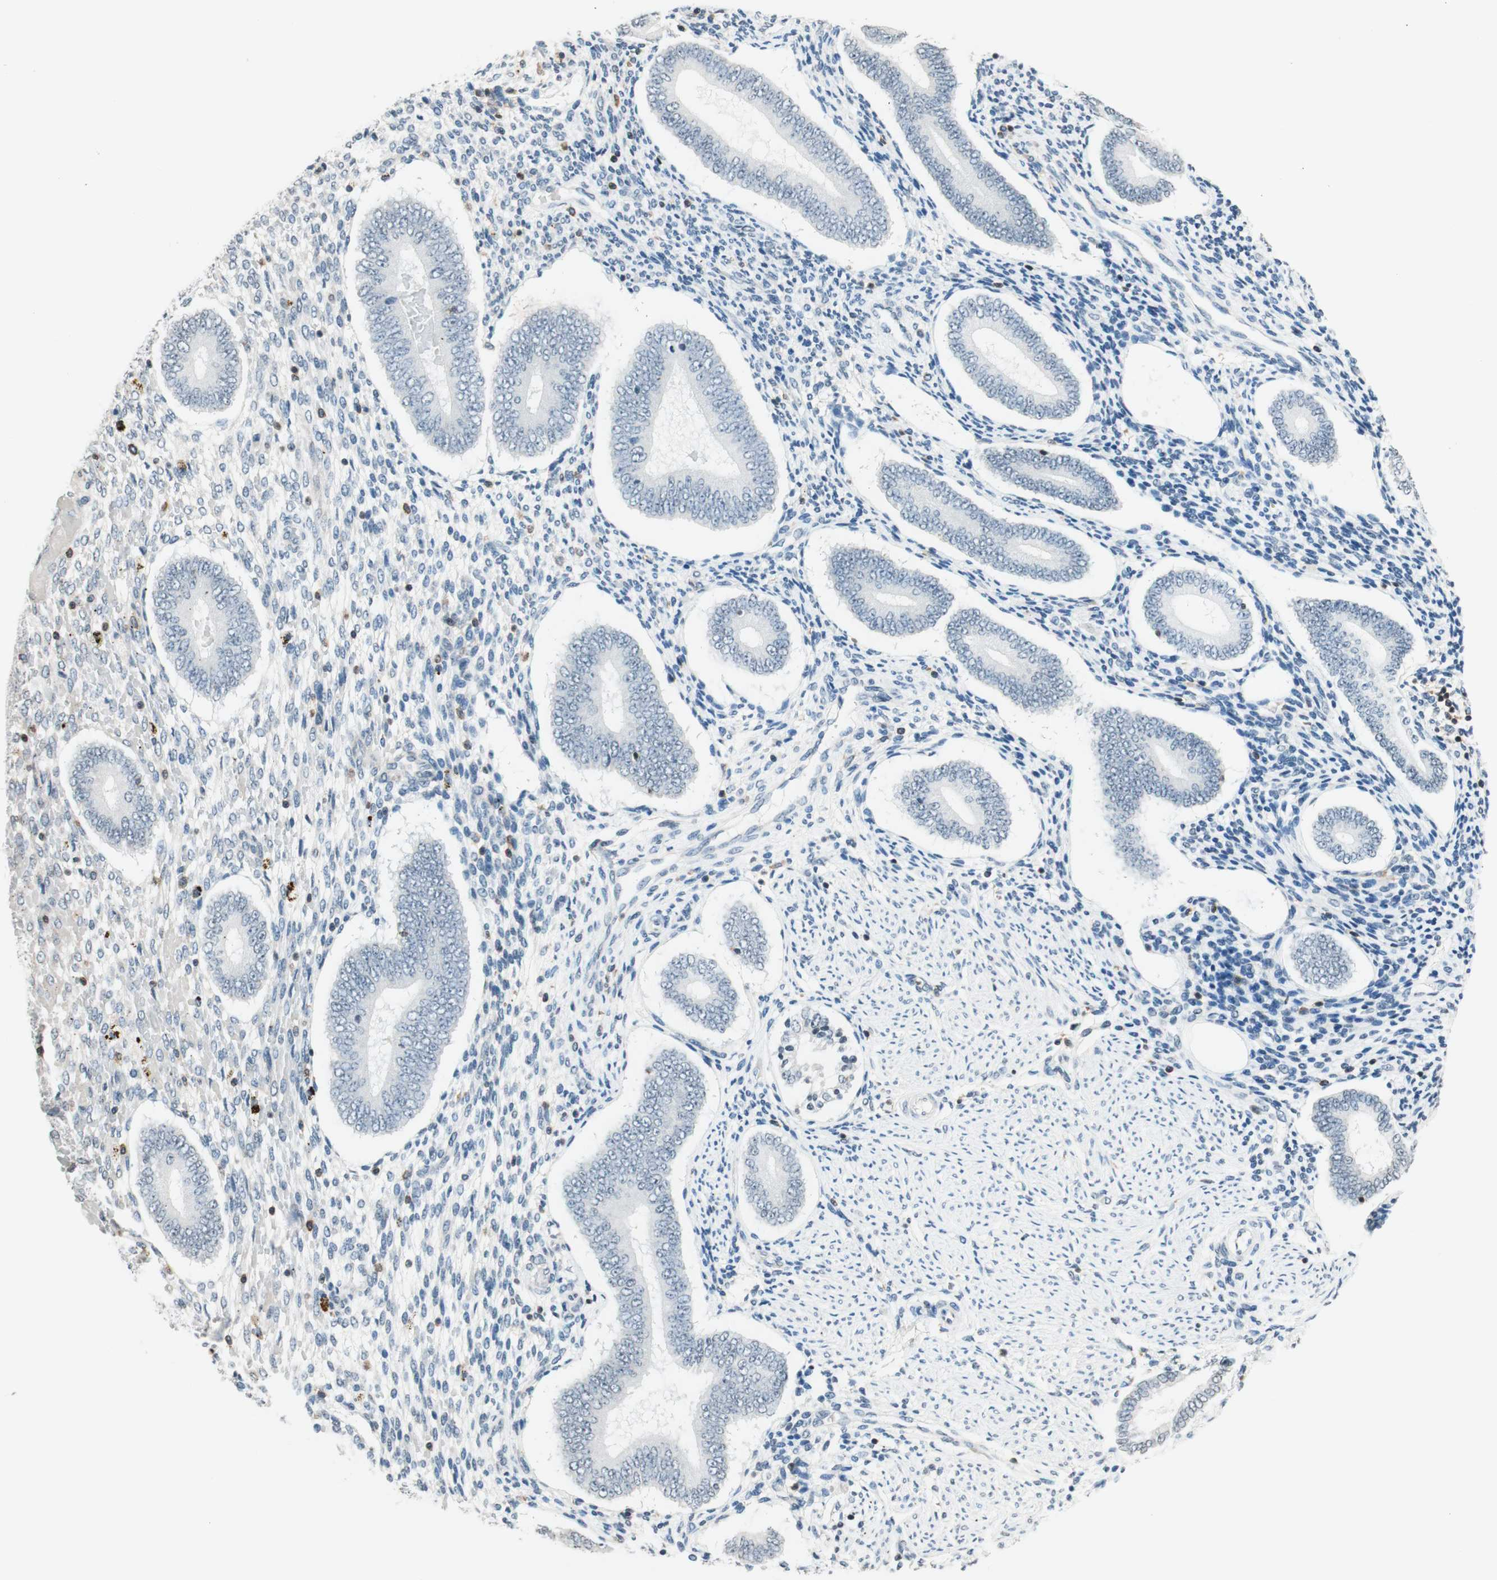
{"staining": {"intensity": "weak", "quantity": "<25%", "location": "cytoplasmic/membranous"}, "tissue": "endometrium", "cell_type": "Cells in endometrial stroma", "image_type": "normal", "snomed": [{"axis": "morphology", "description": "Normal tissue, NOS"}, {"axis": "topography", "description": "Endometrium"}], "caption": "Unremarkable endometrium was stained to show a protein in brown. There is no significant positivity in cells in endometrial stroma.", "gene": "WIPF1", "patient": {"sex": "female", "age": 42}}